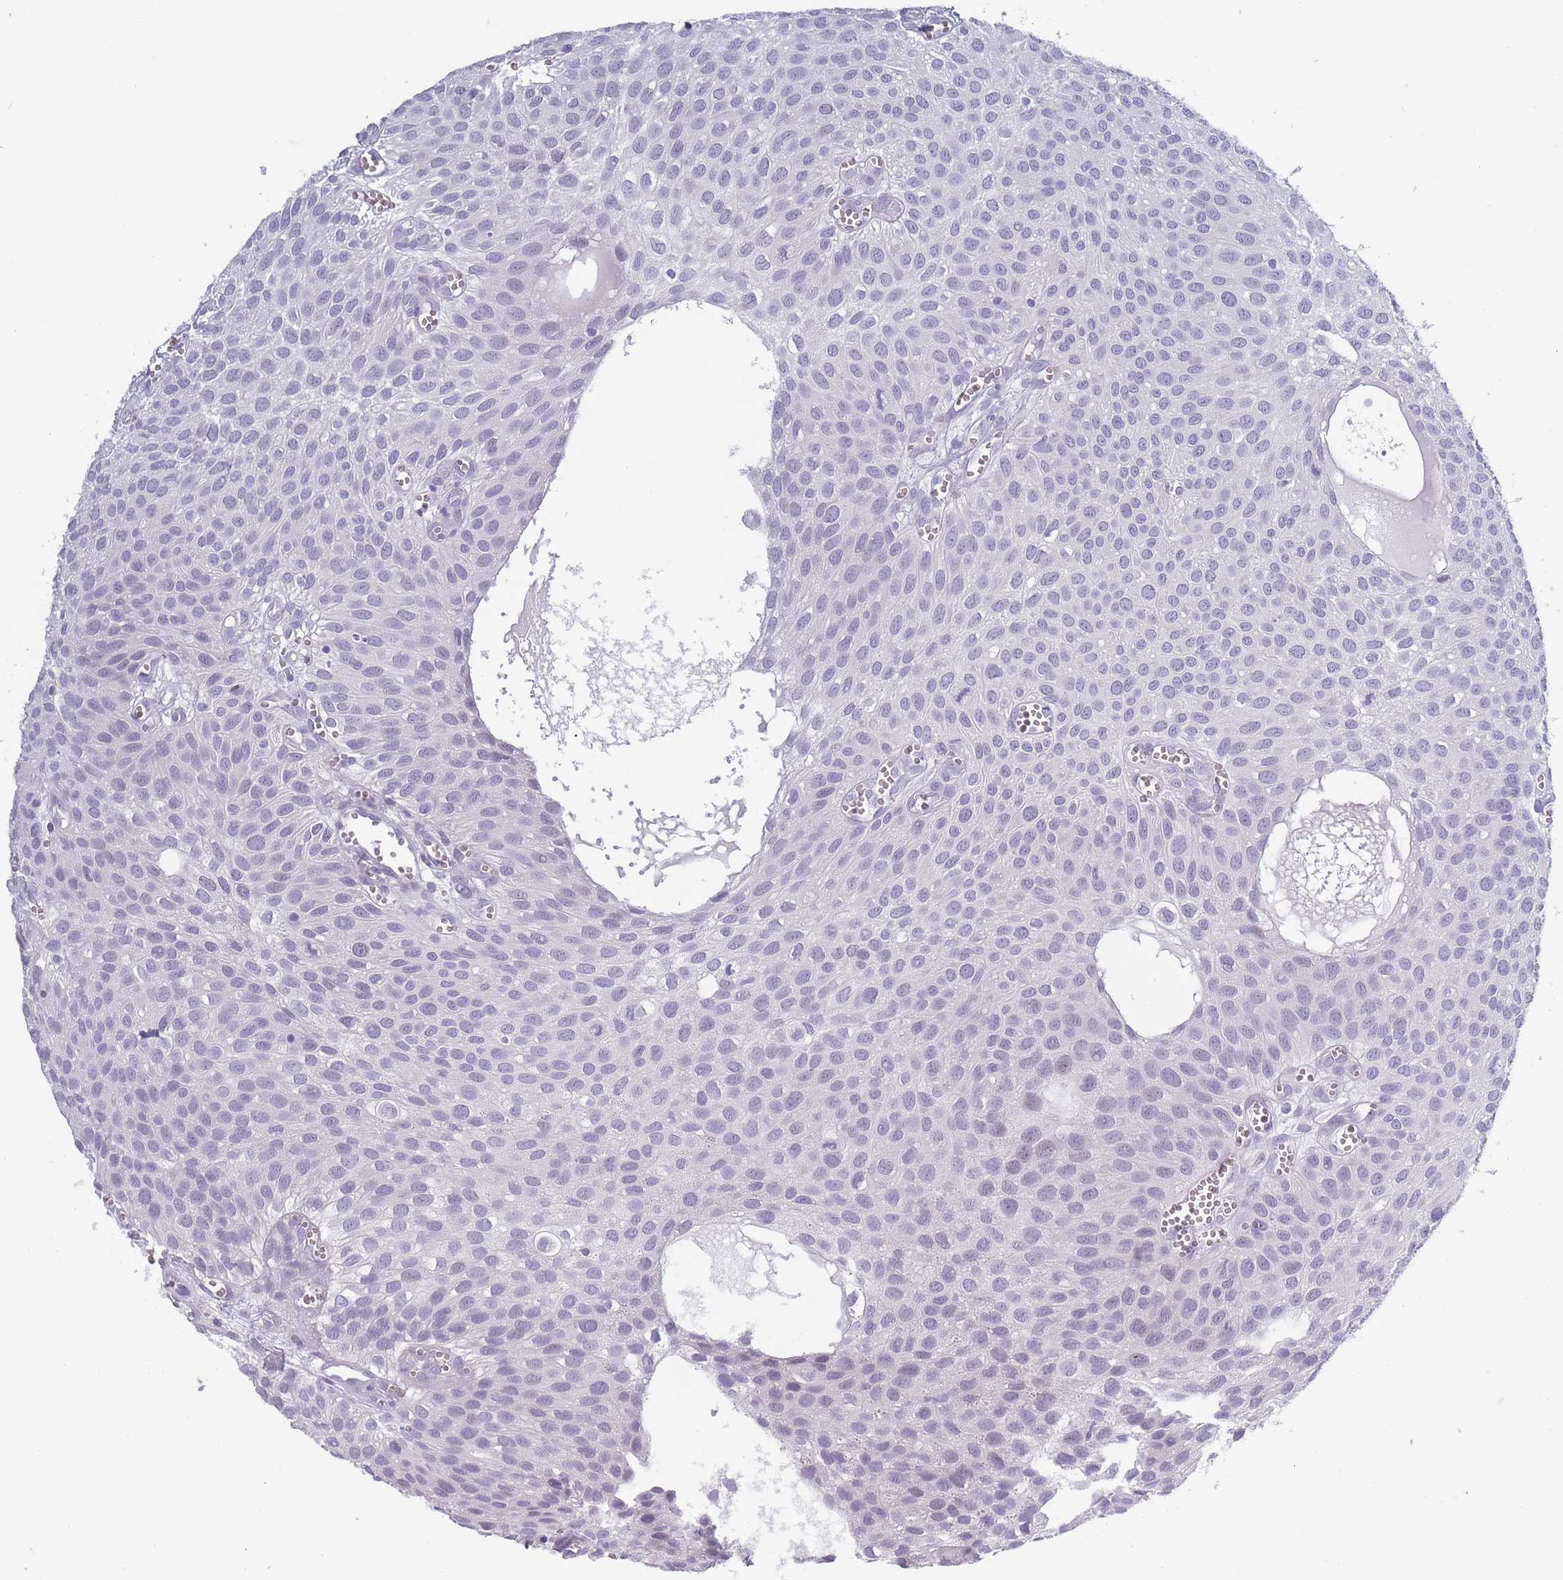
{"staining": {"intensity": "negative", "quantity": "none", "location": "none"}, "tissue": "urothelial cancer", "cell_type": "Tumor cells", "image_type": "cancer", "snomed": [{"axis": "morphology", "description": "Urothelial carcinoma, Low grade"}, {"axis": "topography", "description": "Urinary bladder"}], "caption": "Immunohistochemistry image of neoplastic tissue: human low-grade urothelial carcinoma stained with DAB (3,3'-diaminobenzidine) reveals no significant protein expression in tumor cells. (DAB IHC visualized using brightfield microscopy, high magnification).", "gene": "ROS1", "patient": {"sex": "male", "age": 88}}